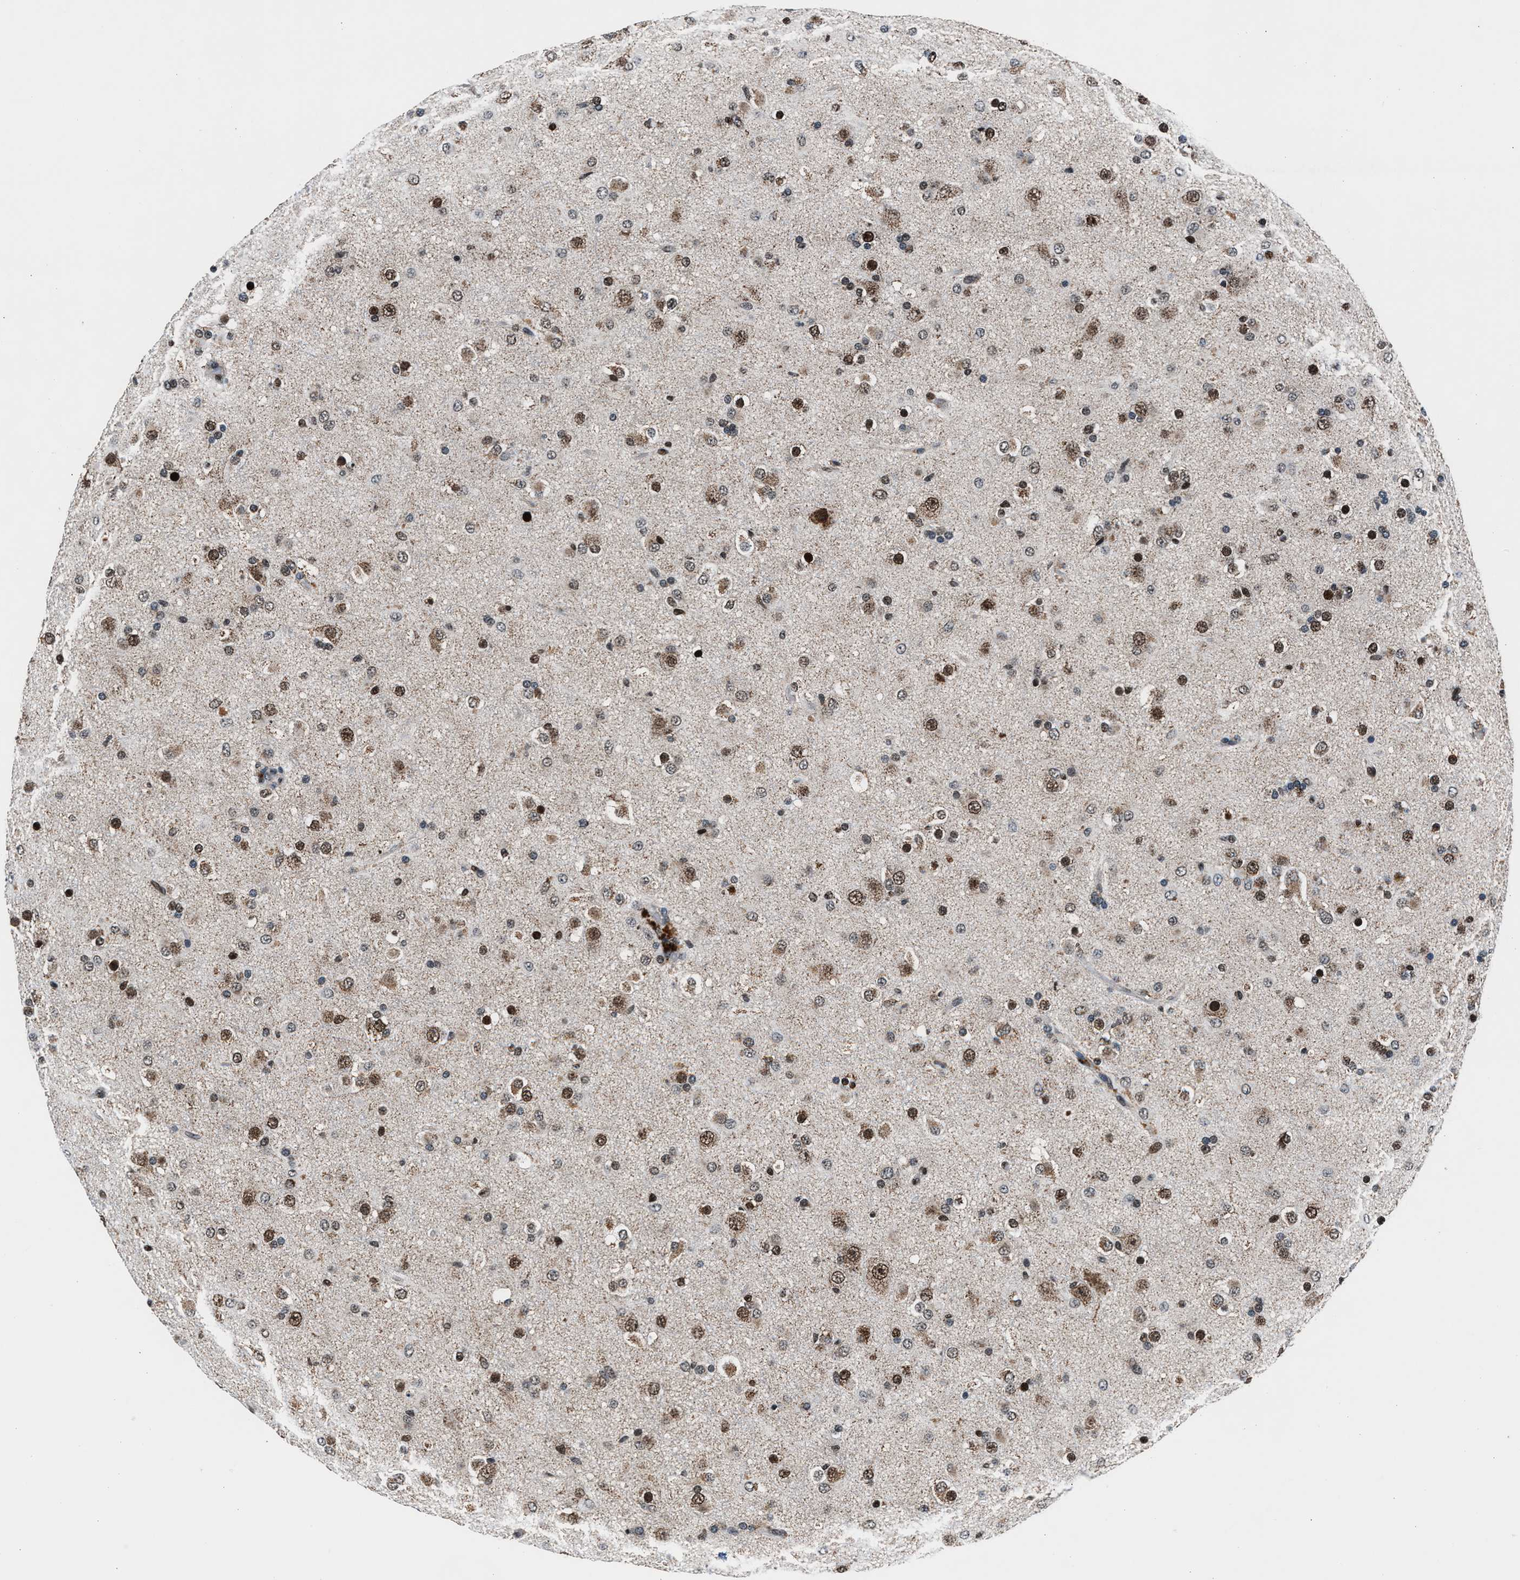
{"staining": {"intensity": "moderate", "quantity": "25%-75%", "location": "nuclear"}, "tissue": "glioma", "cell_type": "Tumor cells", "image_type": "cancer", "snomed": [{"axis": "morphology", "description": "Glioma, malignant, Low grade"}, {"axis": "topography", "description": "Brain"}], "caption": "IHC staining of glioma, which shows medium levels of moderate nuclear staining in approximately 25%-75% of tumor cells indicating moderate nuclear protein positivity. The staining was performed using DAB (3,3'-diaminobenzidine) (brown) for protein detection and nuclei were counterstained in hematoxylin (blue).", "gene": "PRRC2B", "patient": {"sex": "male", "age": 65}}